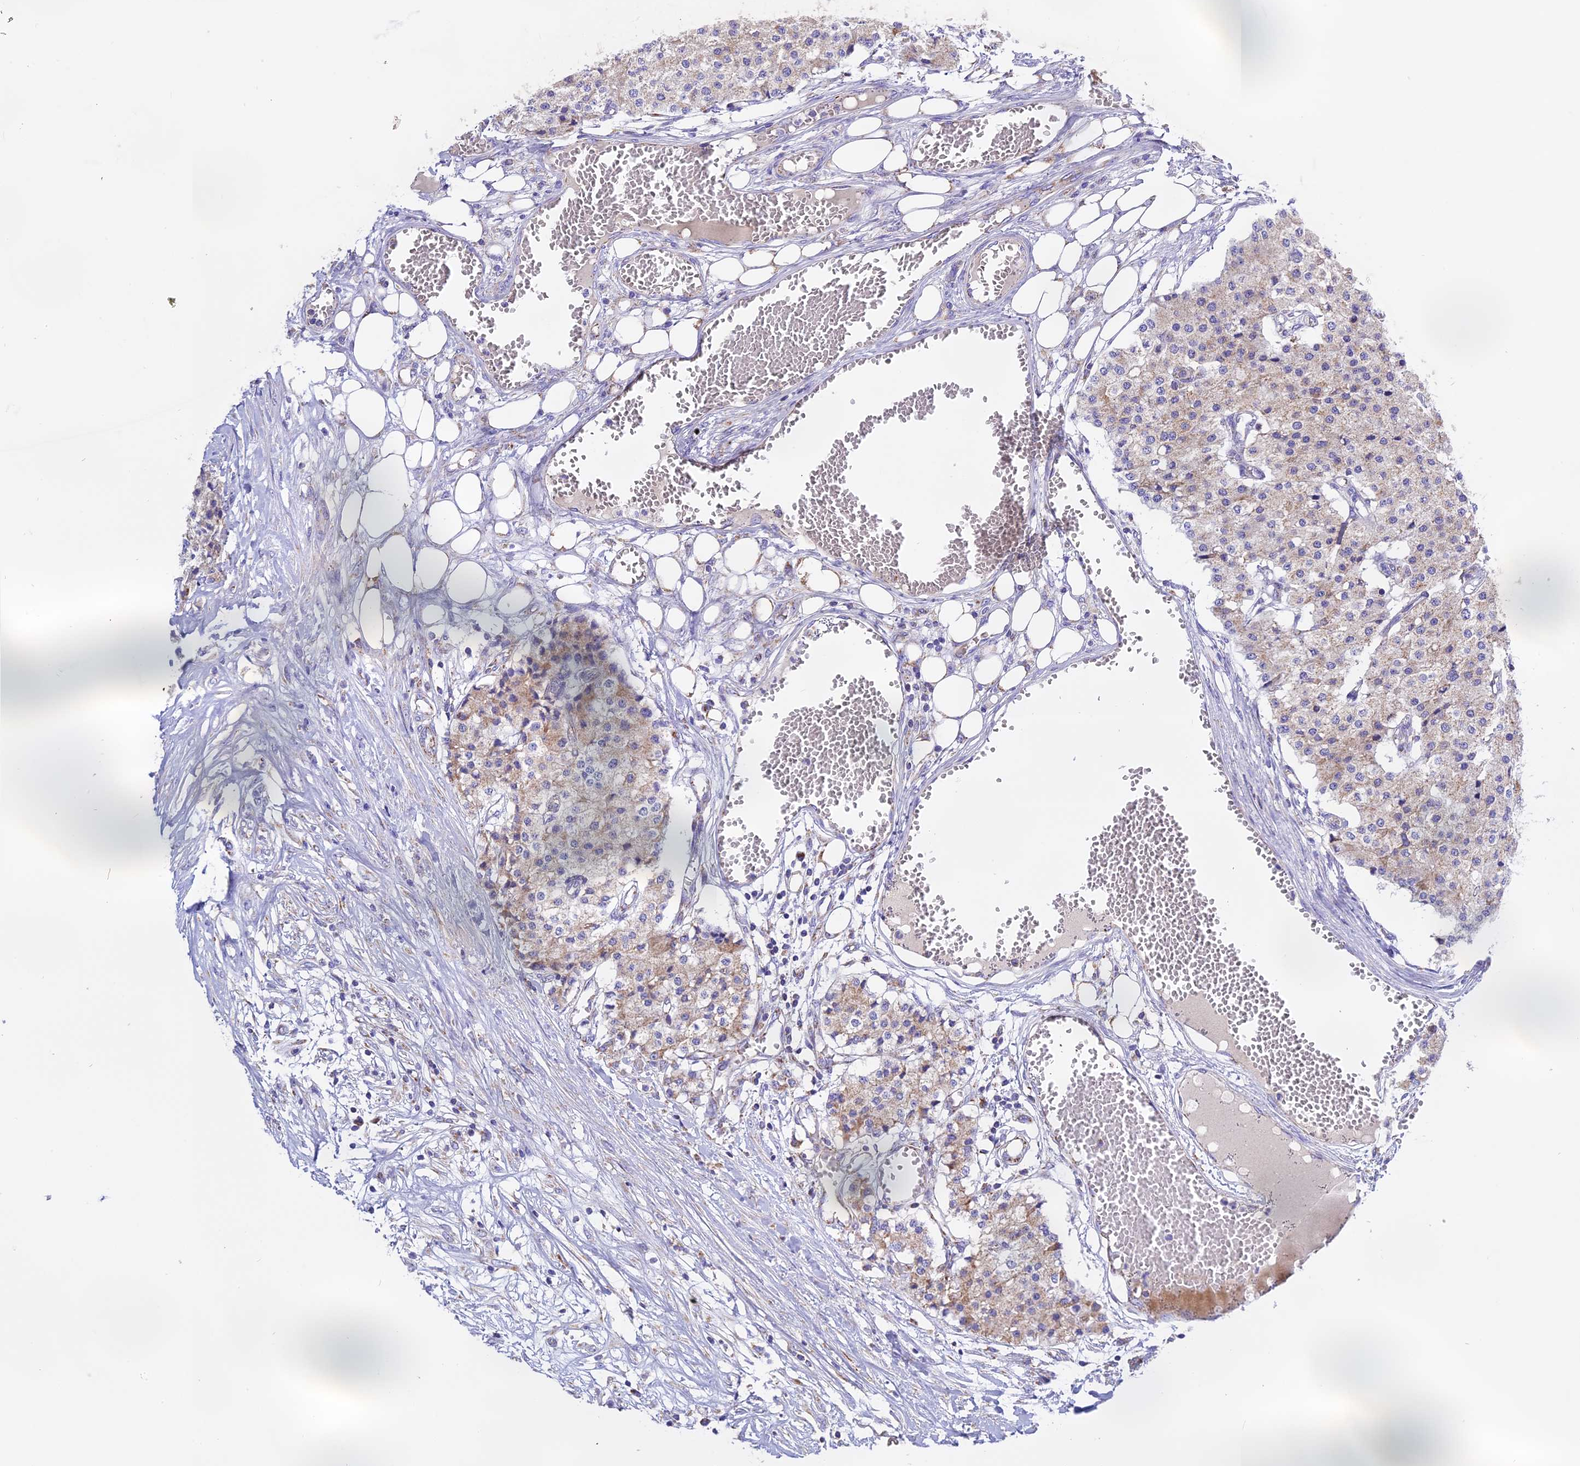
{"staining": {"intensity": "weak", "quantity": "<25%", "location": "cytoplasmic/membranous"}, "tissue": "carcinoid", "cell_type": "Tumor cells", "image_type": "cancer", "snomed": [{"axis": "morphology", "description": "Carcinoid, malignant, NOS"}, {"axis": "topography", "description": "Colon"}], "caption": "The image demonstrates no significant positivity in tumor cells of carcinoid (malignant). (Immunohistochemistry (ihc), brightfield microscopy, high magnification).", "gene": "MRPS34", "patient": {"sex": "female", "age": 52}}